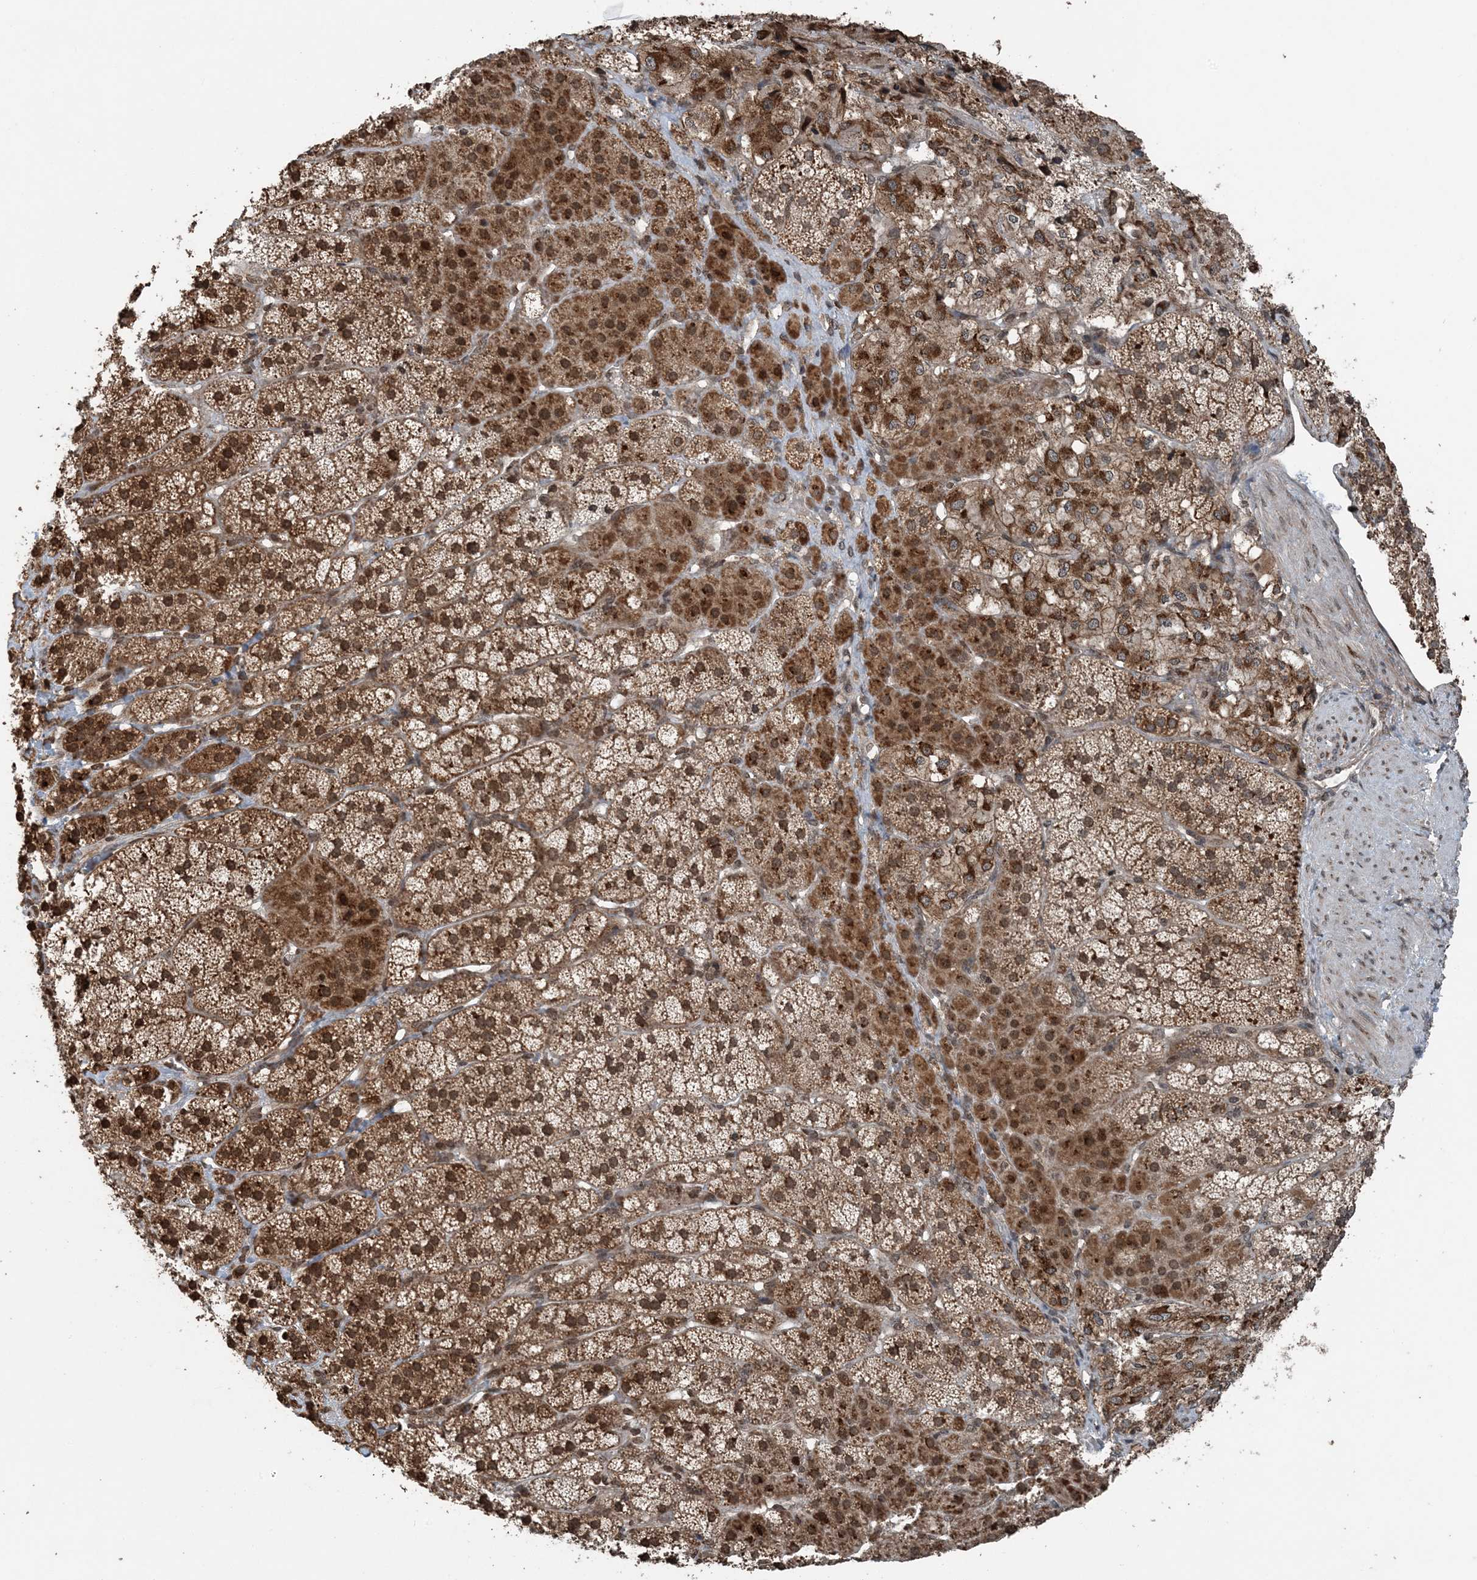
{"staining": {"intensity": "strong", "quantity": ">75%", "location": "cytoplasmic/membranous"}, "tissue": "adrenal gland", "cell_type": "Glandular cells", "image_type": "normal", "snomed": [{"axis": "morphology", "description": "Normal tissue, NOS"}, {"axis": "topography", "description": "Adrenal gland"}], "caption": "IHC micrograph of normal adrenal gland: human adrenal gland stained using immunohistochemistry demonstrates high levels of strong protein expression localized specifically in the cytoplasmic/membranous of glandular cells, appearing as a cytoplasmic/membranous brown color.", "gene": "ZFAND2B", "patient": {"sex": "female", "age": 44}}